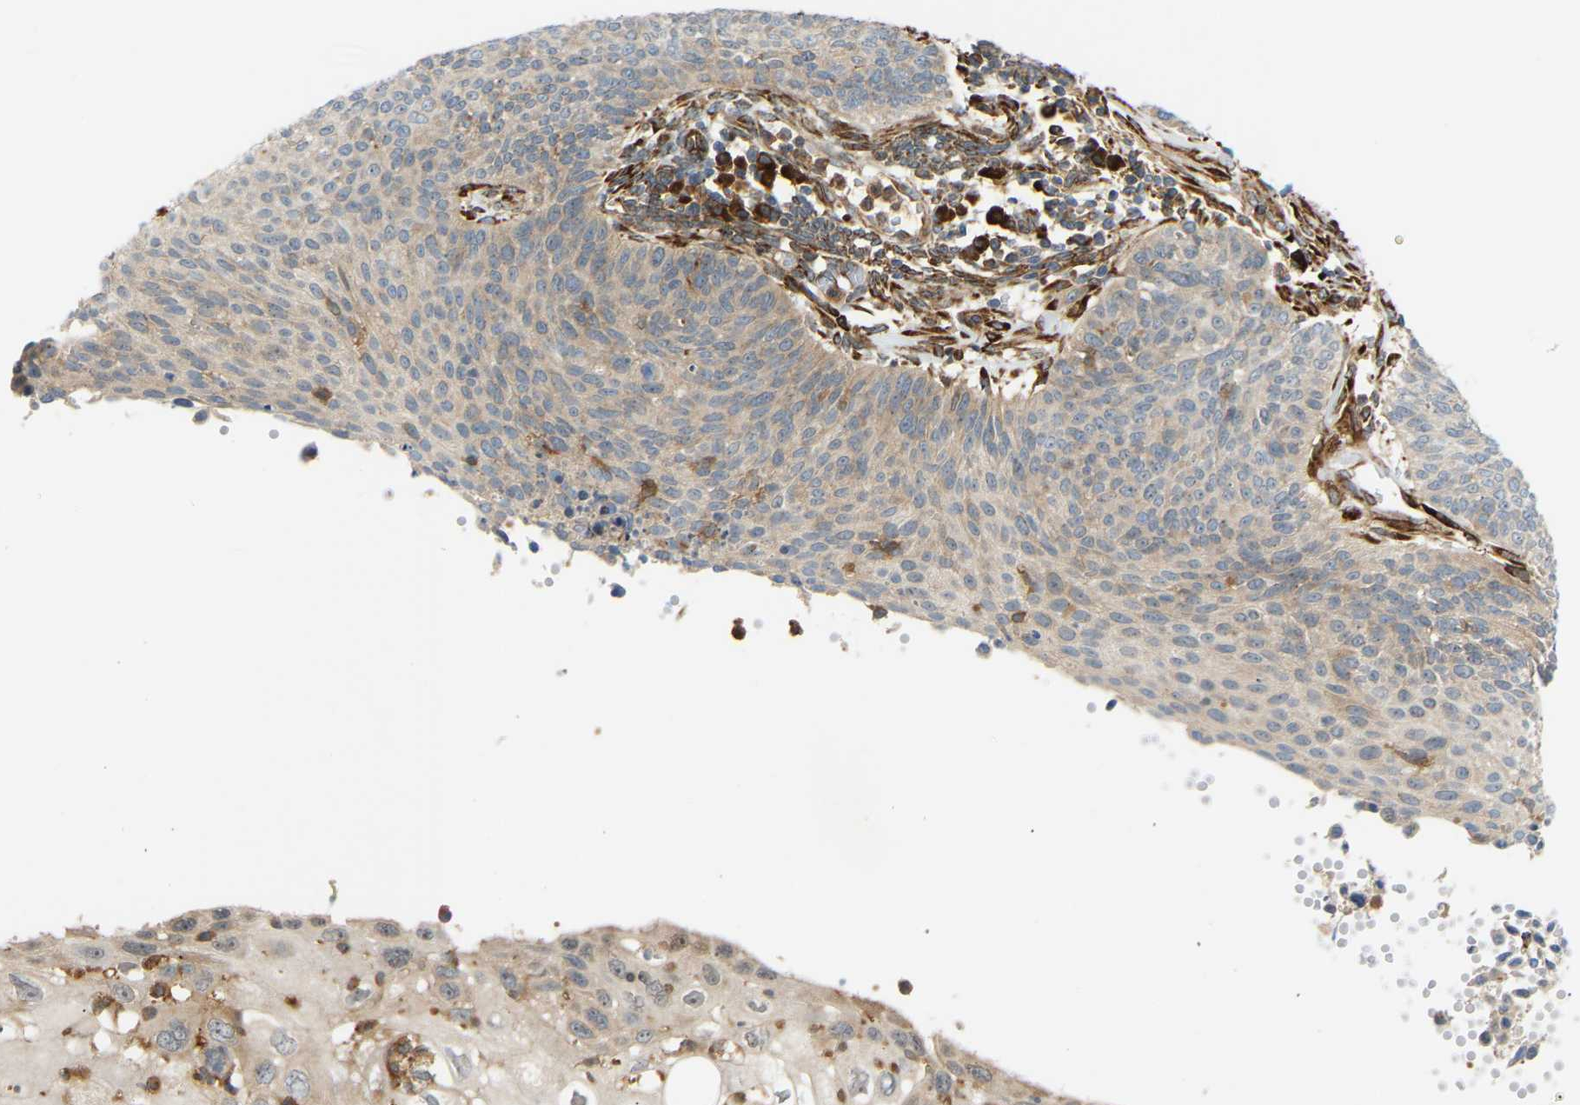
{"staining": {"intensity": "weak", "quantity": "<25%", "location": "cytoplasmic/membranous"}, "tissue": "cervical cancer", "cell_type": "Tumor cells", "image_type": "cancer", "snomed": [{"axis": "morphology", "description": "Squamous cell carcinoma, NOS"}, {"axis": "topography", "description": "Cervix"}], "caption": "An image of human cervical squamous cell carcinoma is negative for staining in tumor cells. (Stains: DAB immunohistochemistry with hematoxylin counter stain, Microscopy: brightfield microscopy at high magnification).", "gene": "PLCG2", "patient": {"sex": "female", "age": 70}}